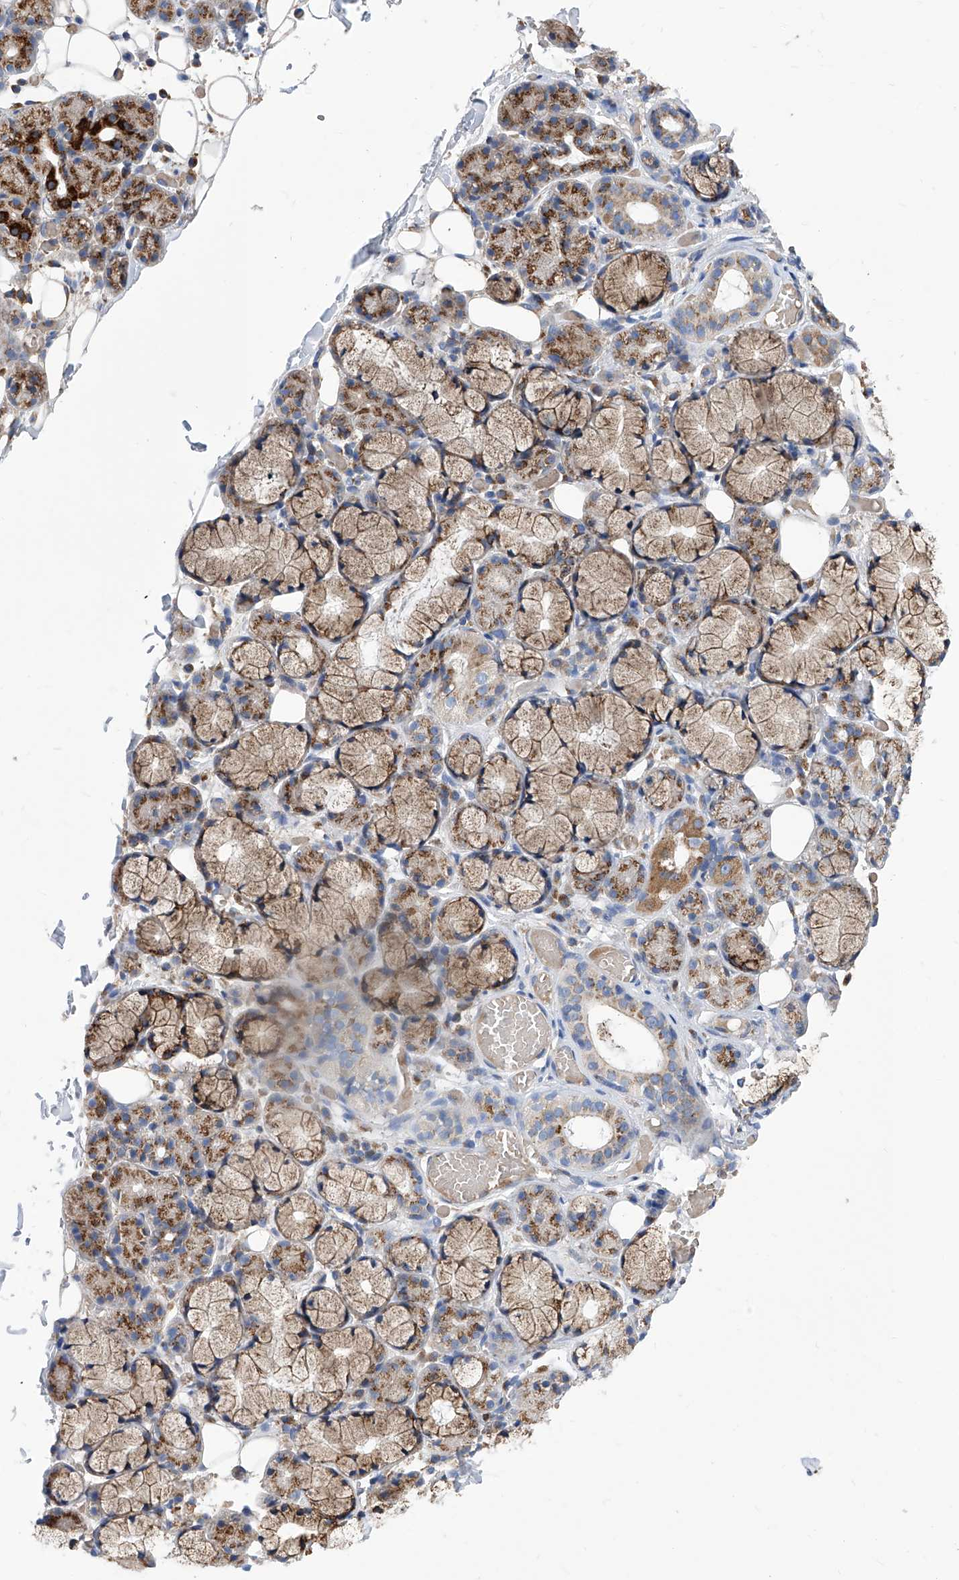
{"staining": {"intensity": "moderate", "quantity": ">75%", "location": "cytoplasmic/membranous"}, "tissue": "salivary gland", "cell_type": "Glandular cells", "image_type": "normal", "snomed": [{"axis": "morphology", "description": "Normal tissue, NOS"}, {"axis": "topography", "description": "Salivary gland"}], "caption": "Salivary gland was stained to show a protein in brown. There is medium levels of moderate cytoplasmic/membranous positivity in approximately >75% of glandular cells. The staining was performed using DAB to visualize the protein expression in brown, while the nuclei were stained in blue with hematoxylin (Magnification: 20x).", "gene": "TJAP1", "patient": {"sex": "male", "age": 63}}